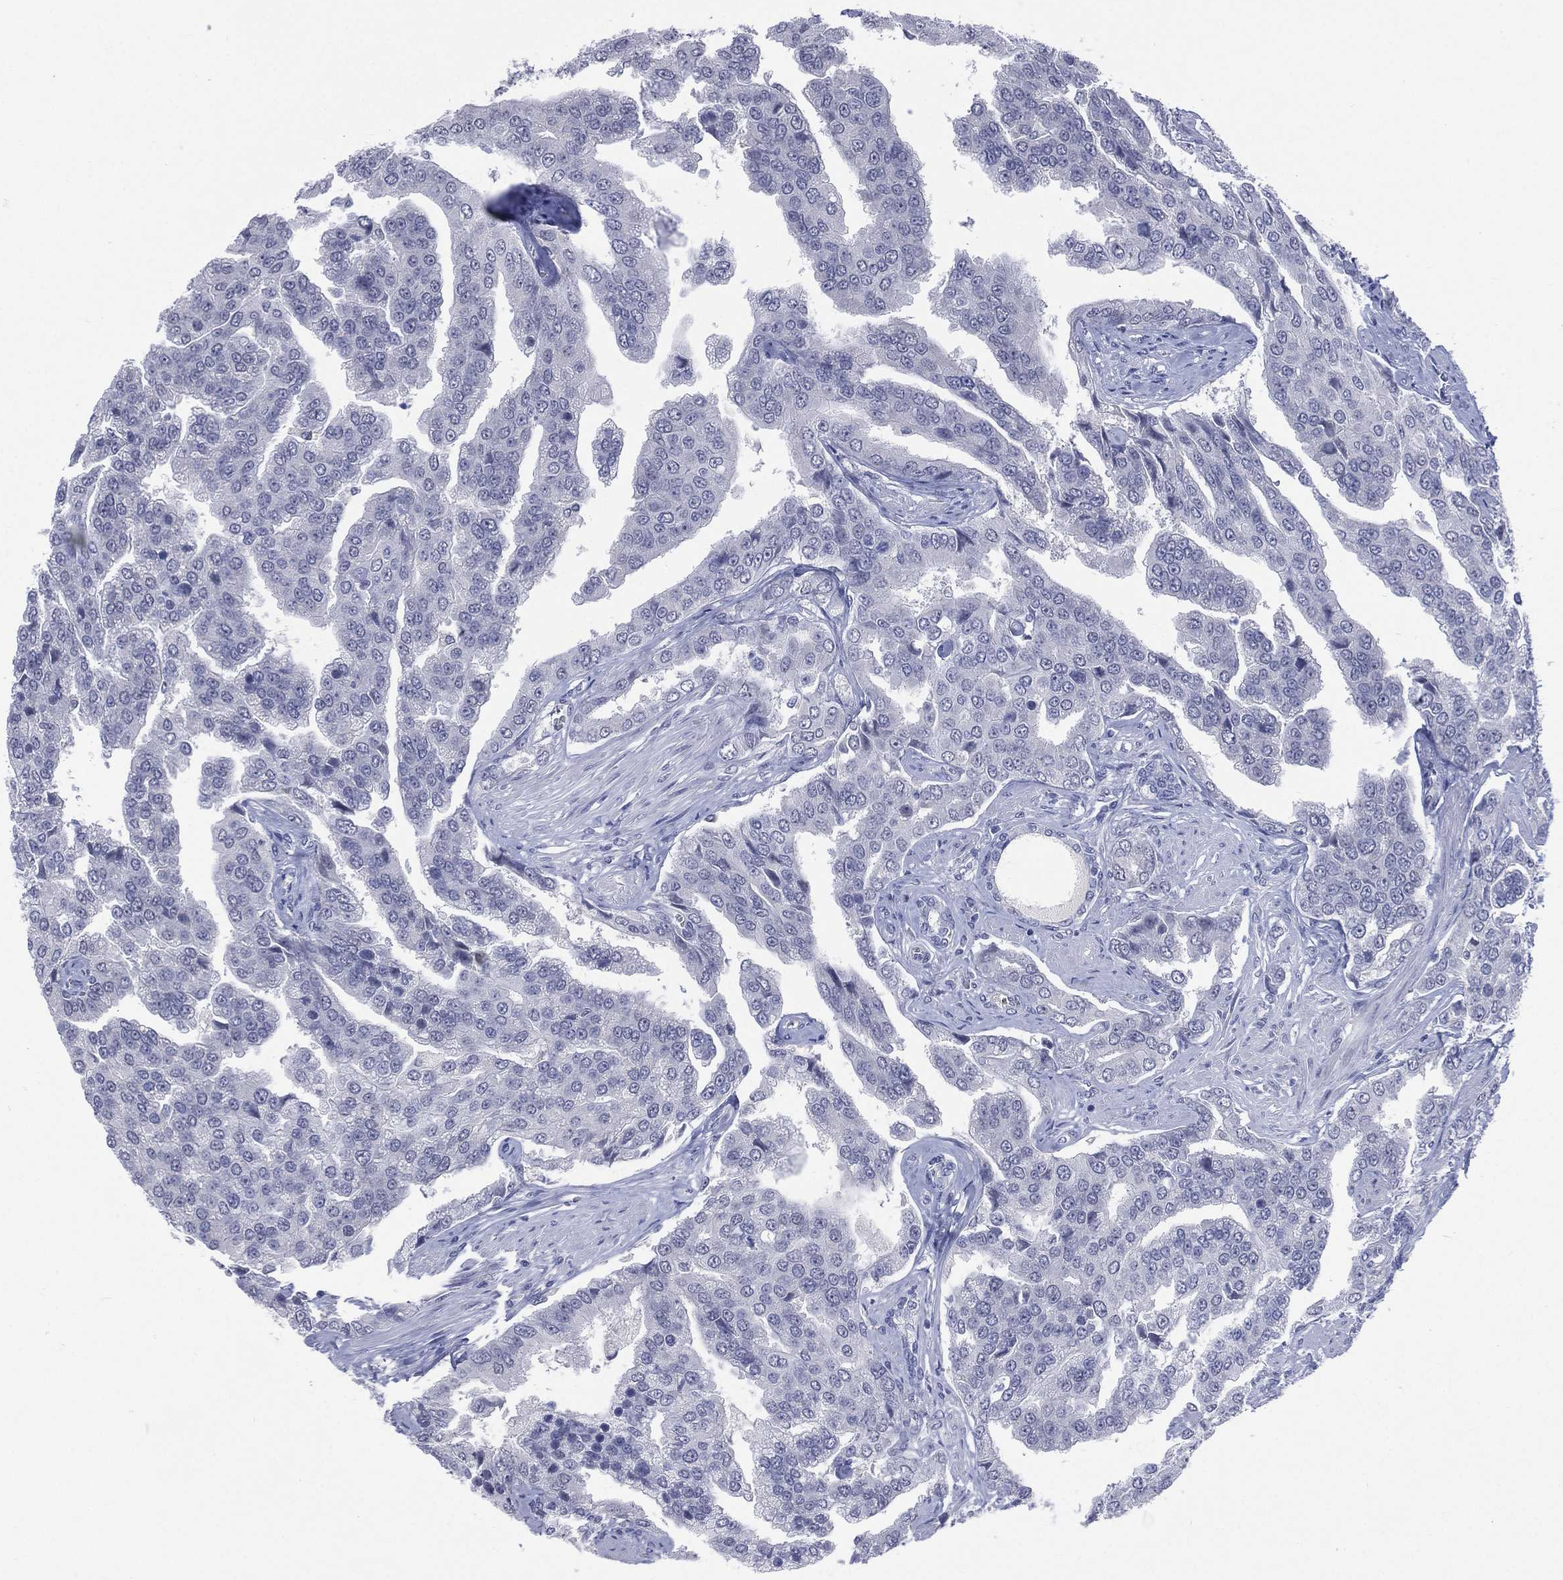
{"staining": {"intensity": "negative", "quantity": "none", "location": "none"}, "tissue": "prostate cancer", "cell_type": "Tumor cells", "image_type": "cancer", "snomed": [{"axis": "morphology", "description": "Adenocarcinoma, NOS"}, {"axis": "topography", "description": "Prostate and seminal vesicle, NOS"}, {"axis": "topography", "description": "Prostate"}], "caption": "Human prostate cancer stained for a protein using immunohistochemistry (IHC) shows no expression in tumor cells.", "gene": "AKAP3", "patient": {"sex": "male", "age": 69}}